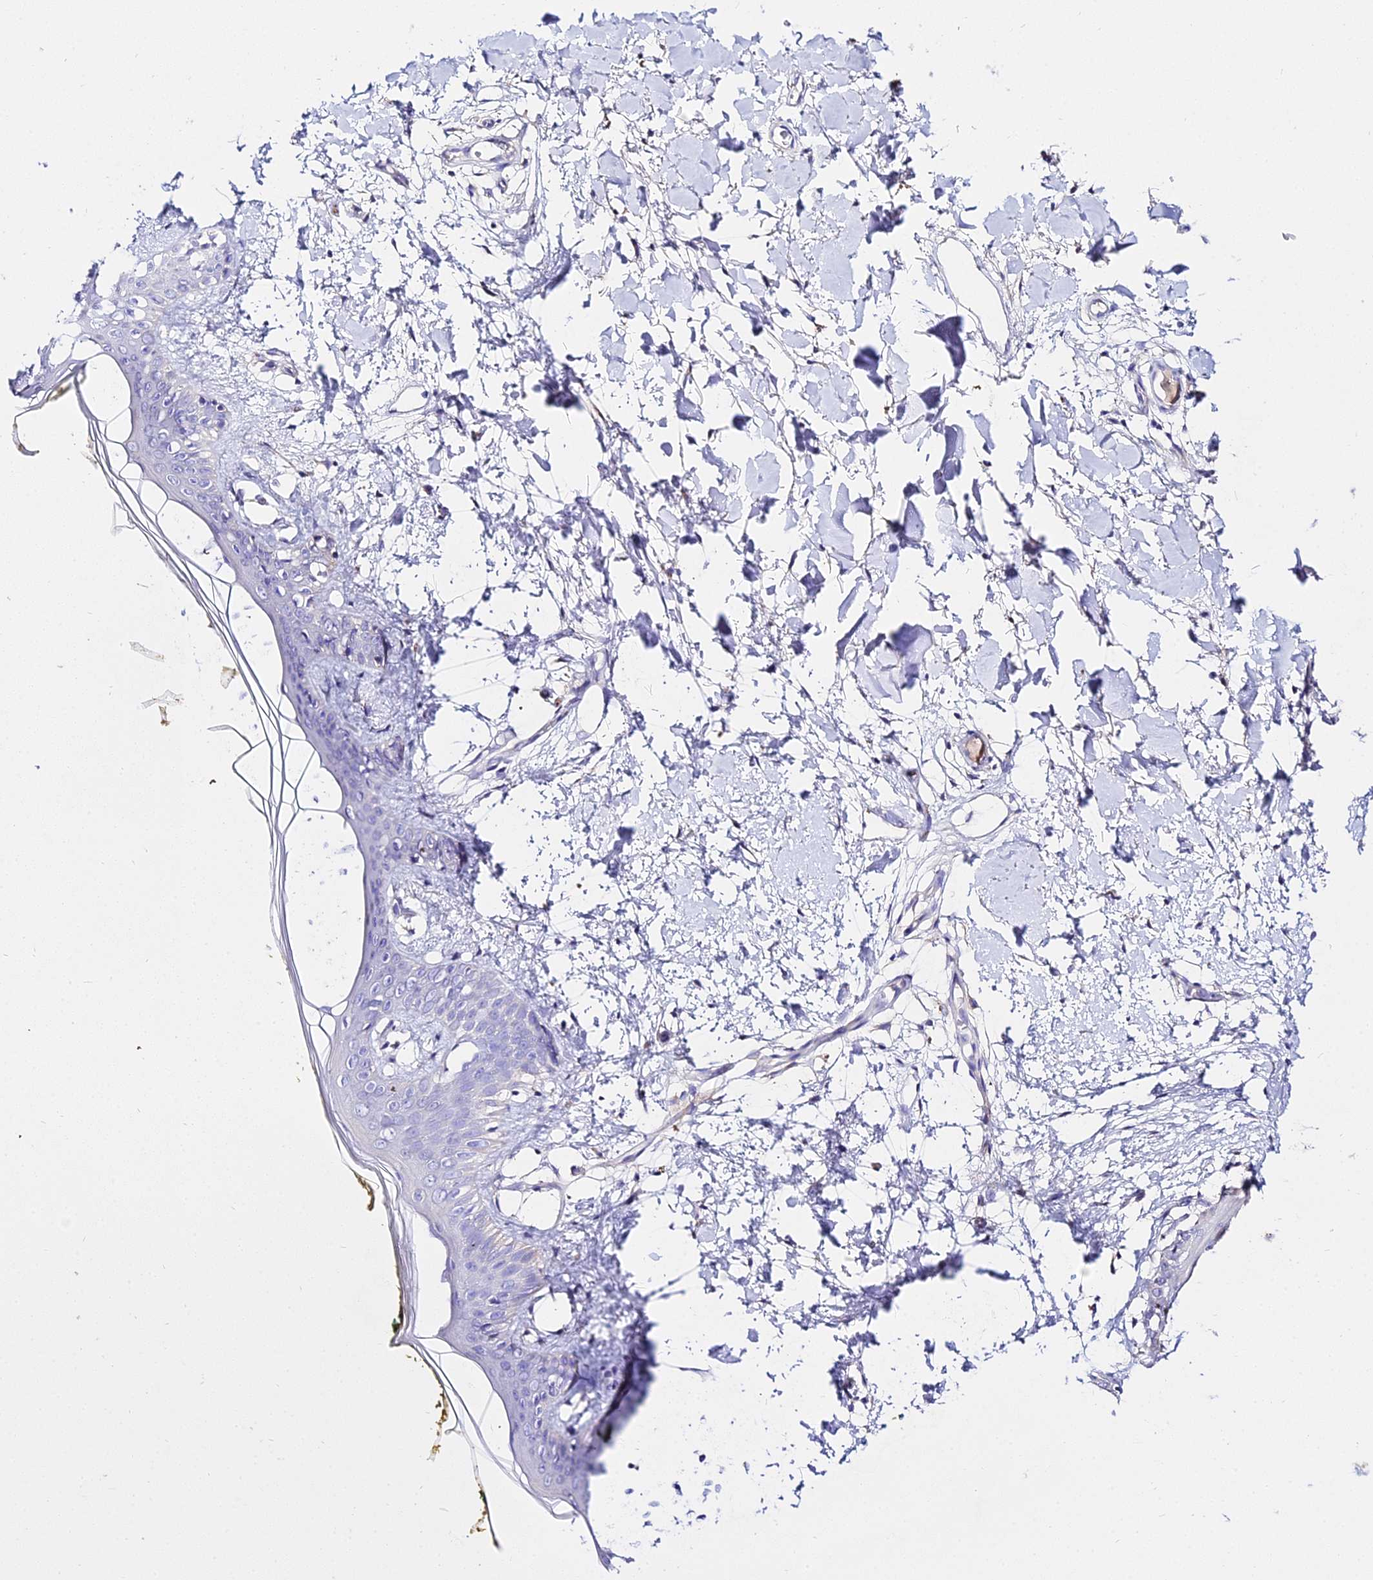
{"staining": {"intensity": "negative", "quantity": "none", "location": "none"}, "tissue": "skin", "cell_type": "Fibroblasts", "image_type": "normal", "snomed": [{"axis": "morphology", "description": "Normal tissue, NOS"}, {"axis": "topography", "description": "Skin"}], "caption": "High magnification brightfield microscopy of unremarkable skin stained with DAB (brown) and counterstained with hematoxylin (blue): fibroblasts show no significant expression. The staining is performed using DAB (3,3'-diaminobenzidine) brown chromogen with nuclei counter-stained in using hematoxylin.", "gene": "TUBA1A", "patient": {"sex": "female", "age": 34}}